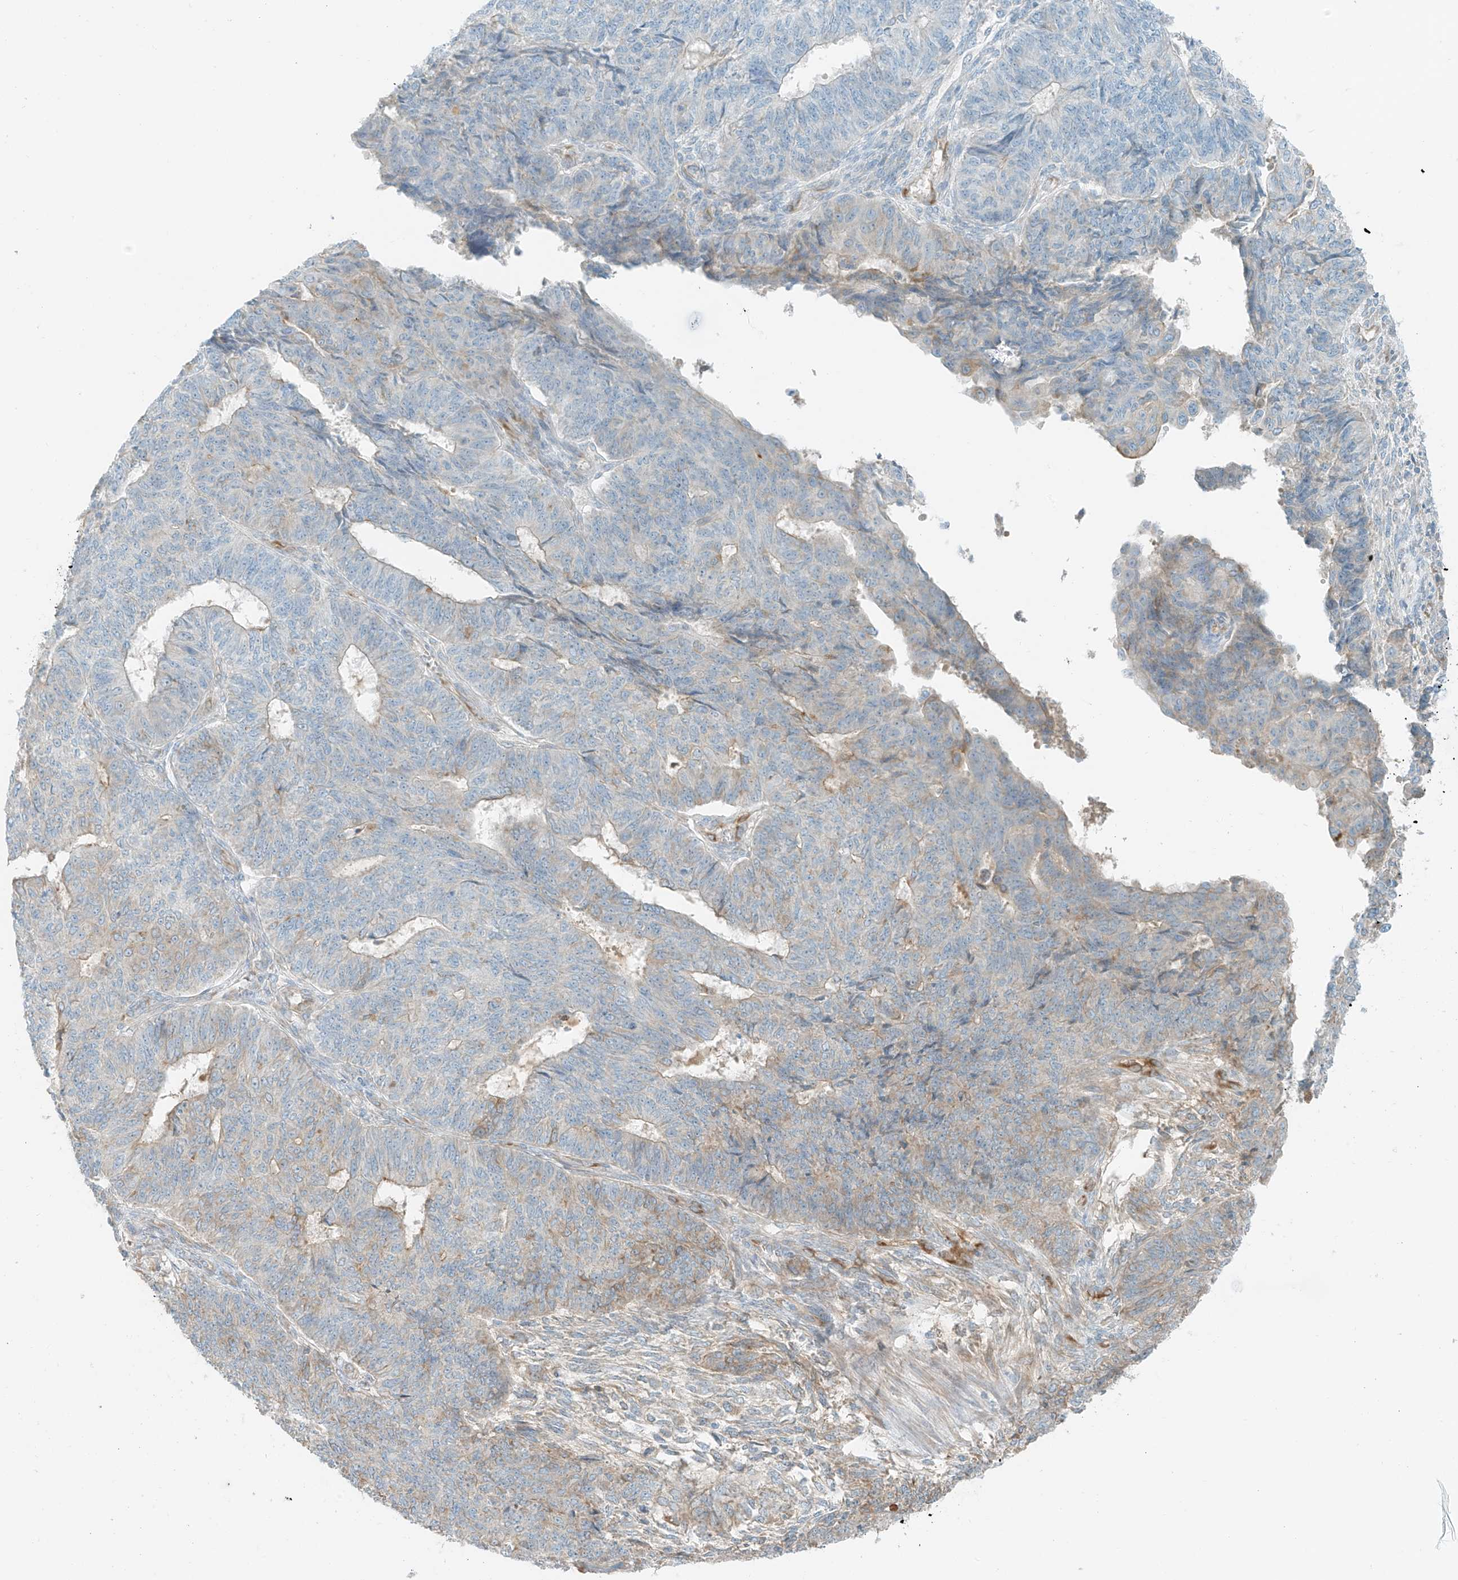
{"staining": {"intensity": "weak", "quantity": "<25%", "location": "cytoplasmic/membranous"}, "tissue": "endometrial cancer", "cell_type": "Tumor cells", "image_type": "cancer", "snomed": [{"axis": "morphology", "description": "Adenocarcinoma, NOS"}, {"axis": "topography", "description": "Endometrium"}], "caption": "Tumor cells are negative for brown protein staining in endometrial adenocarcinoma. The staining is performed using DAB brown chromogen with nuclei counter-stained in using hematoxylin.", "gene": "FSTL1", "patient": {"sex": "female", "age": 32}}